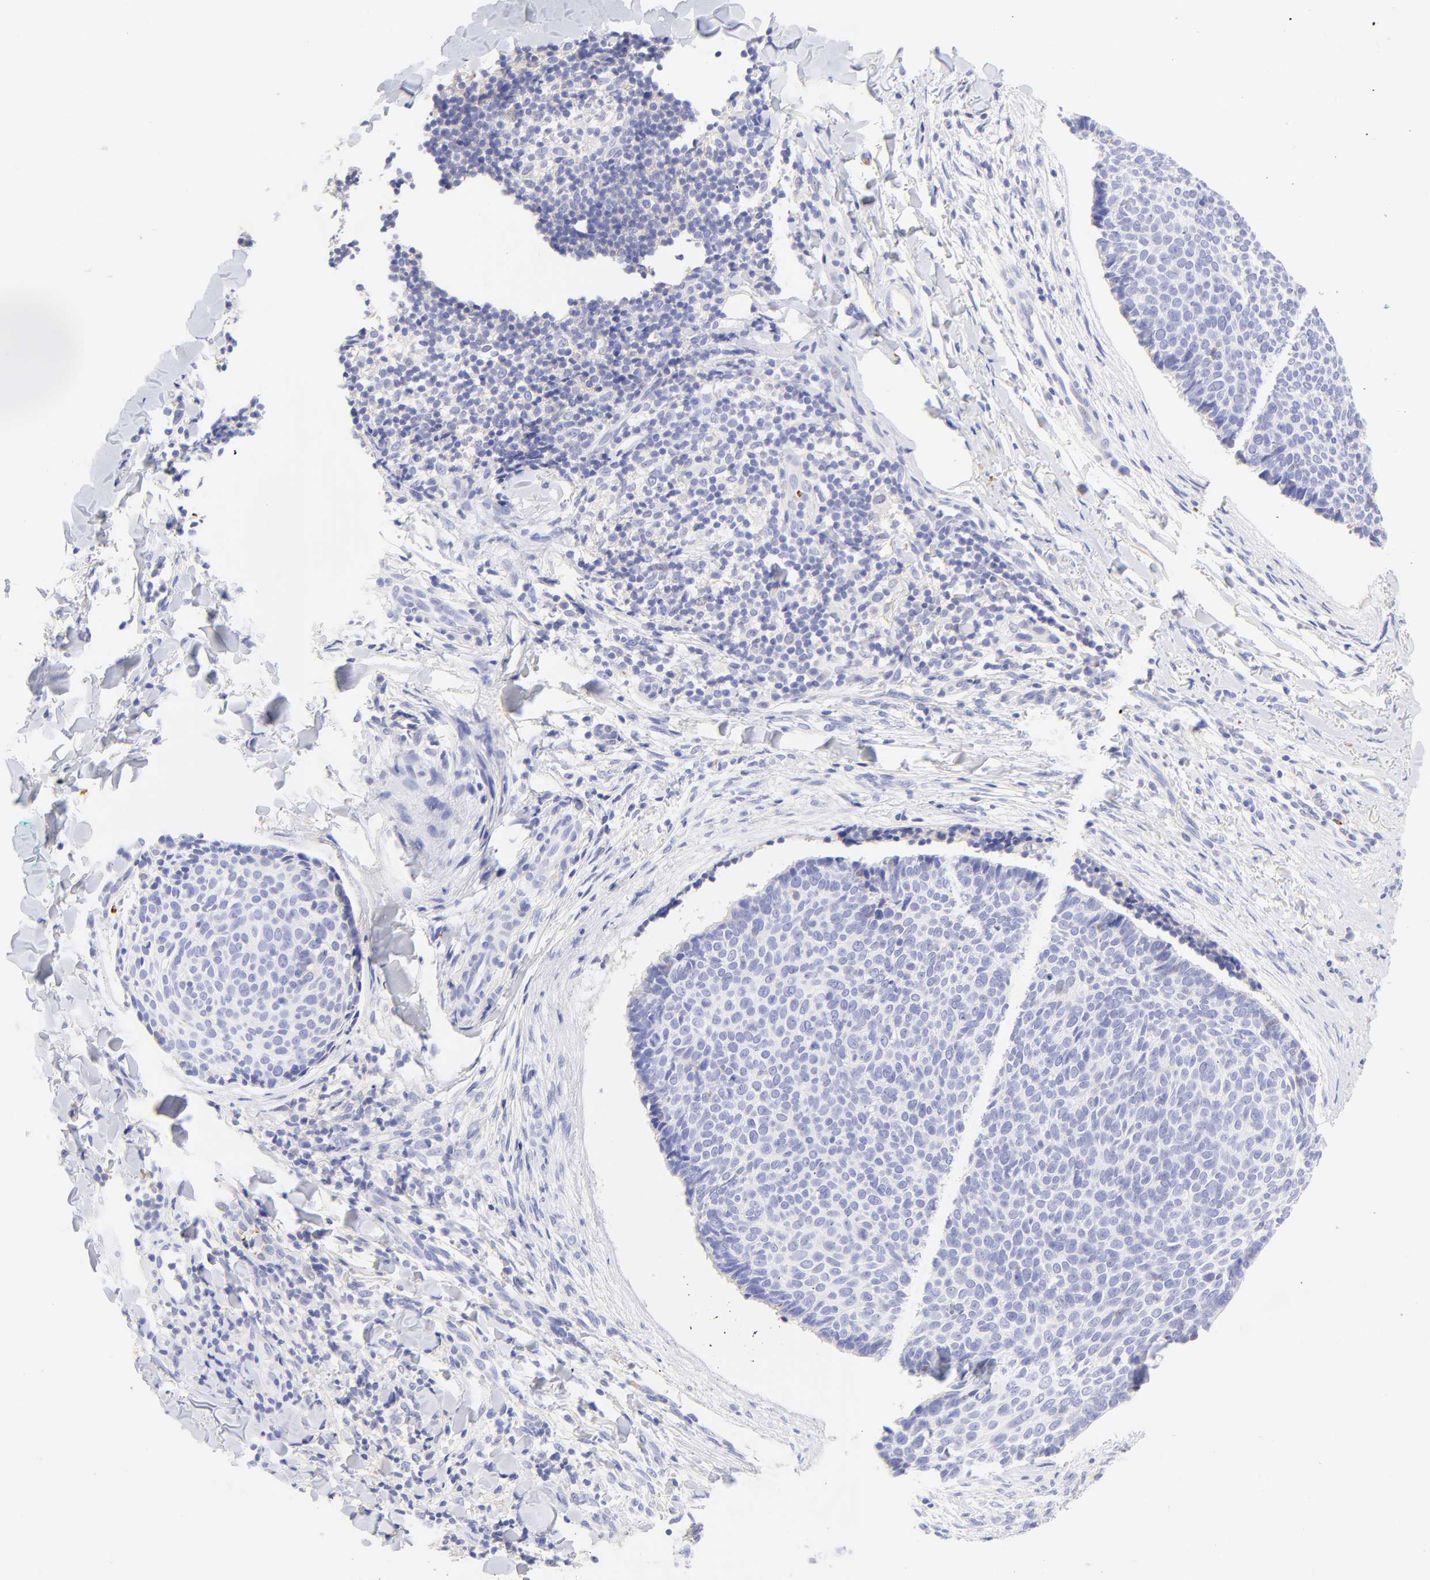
{"staining": {"intensity": "negative", "quantity": "none", "location": "none"}, "tissue": "skin cancer", "cell_type": "Tumor cells", "image_type": "cancer", "snomed": [{"axis": "morphology", "description": "Normal tissue, NOS"}, {"axis": "morphology", "description": "Basal cell carcinoma"}, {"axis": "topography", "description": "Skin"}], "caption": "Human skin cancer stained for a protein using immunohistochemistry (IHC) displays no positivity in tumor cells.", "gene": "FRMPD3", "patient": {"sex": "female", "age": 57}}